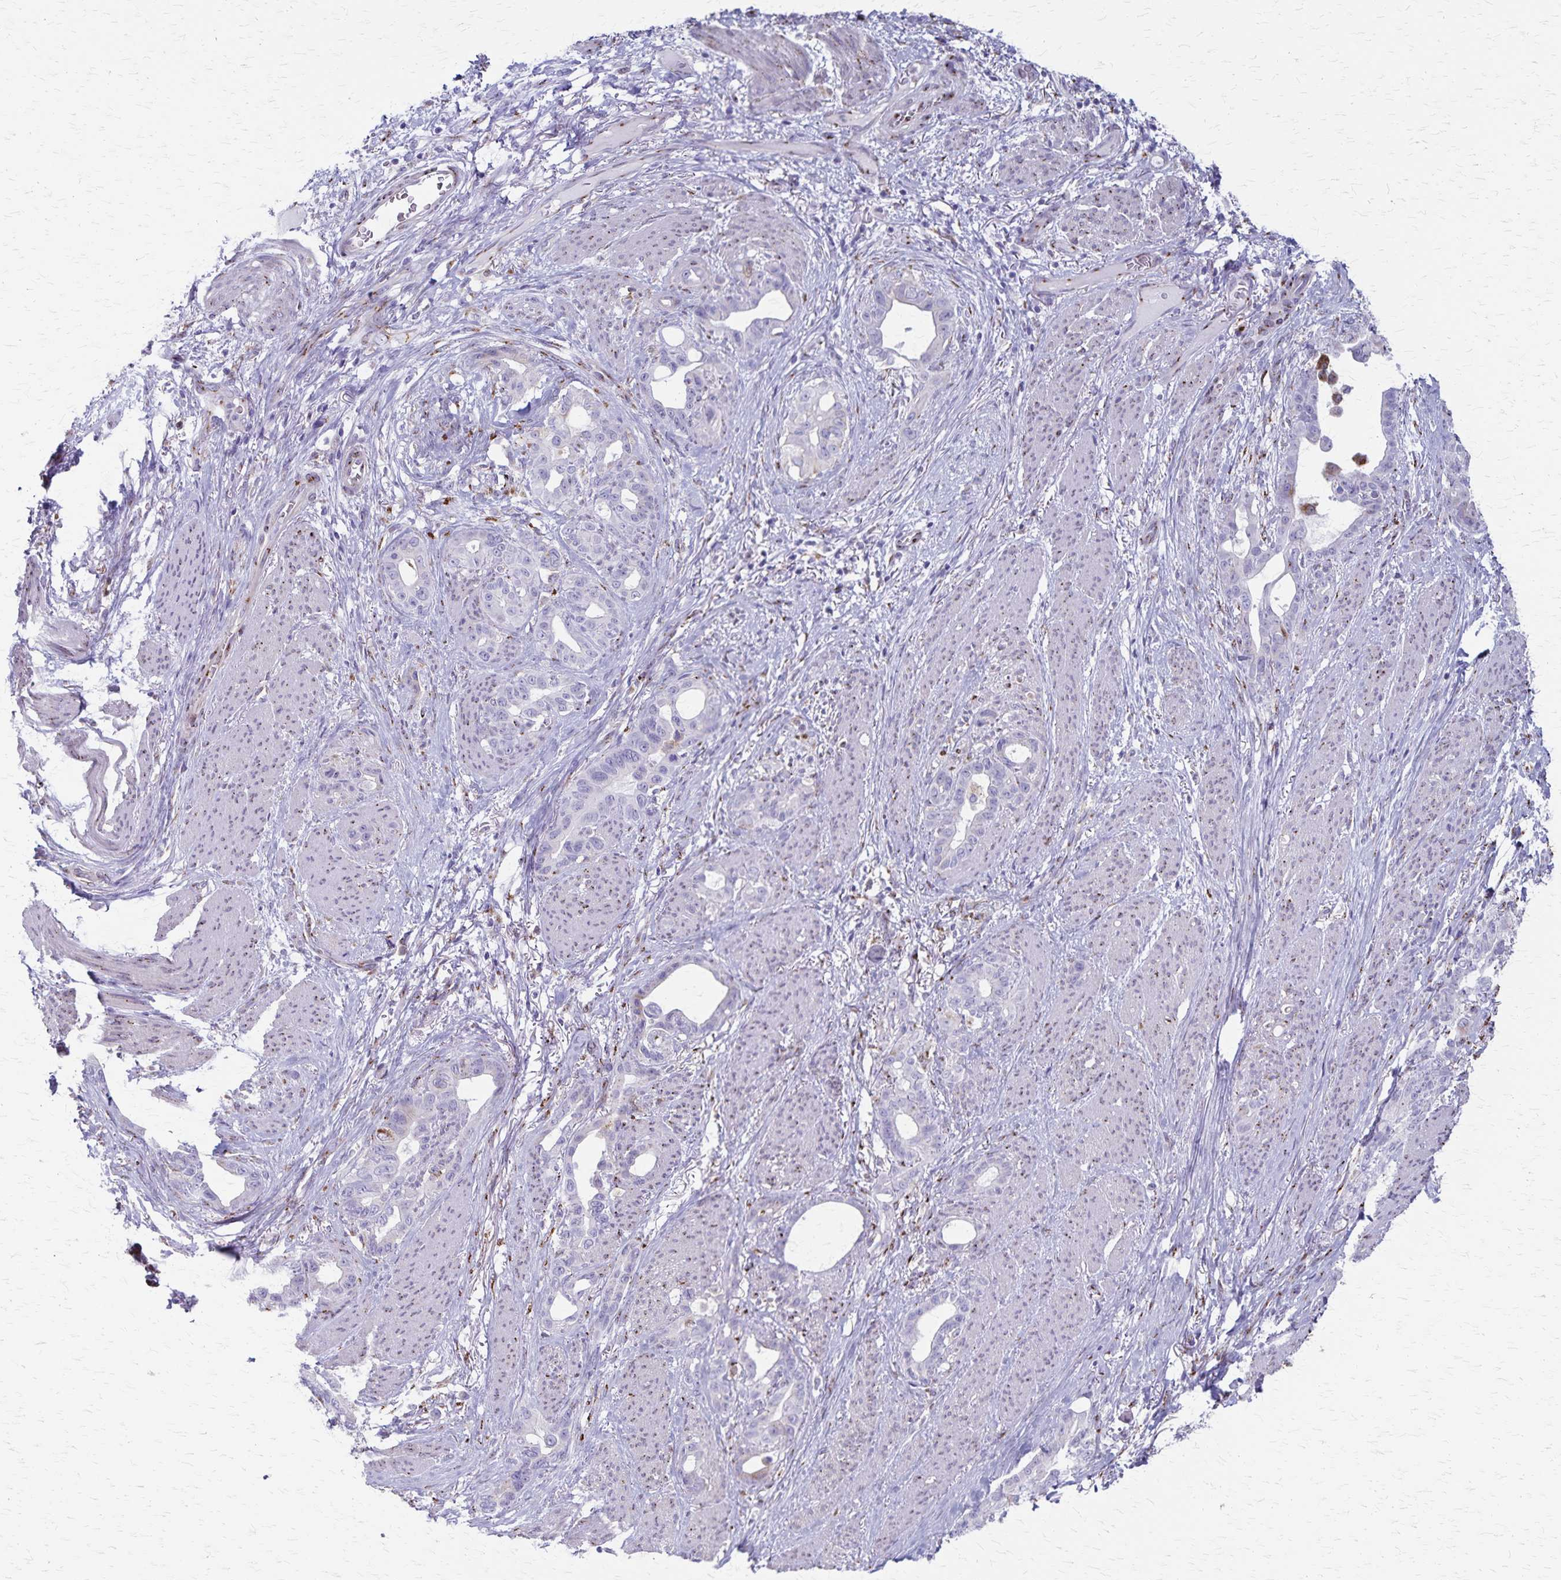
{"staining": {"intensity": "negative", "quantity": "none", "location": "none"}, "tissue": "stomach cancer", "cell_type": "Tumor cells", "image_type": "cancer", "snomed": [{"axis": "morphology", "description": "Normal tissue, NOS"}, {"axis": "morphology", "description": "Adenocarcinoma, NOS"}, {"axis": "topography", "description": "Esophagus"}, {"axis": "topography", "description": "Stomach, upper"}], "caption": "Adenocarcinoma (stomach) was stained to show a protein in brown. There is no significant expression in tumor cells. (DAB immunohistochemistry with hematoxylin counter stain).", "gene": "MCFD2", "patient": {"sex": "male", "age": 62}}